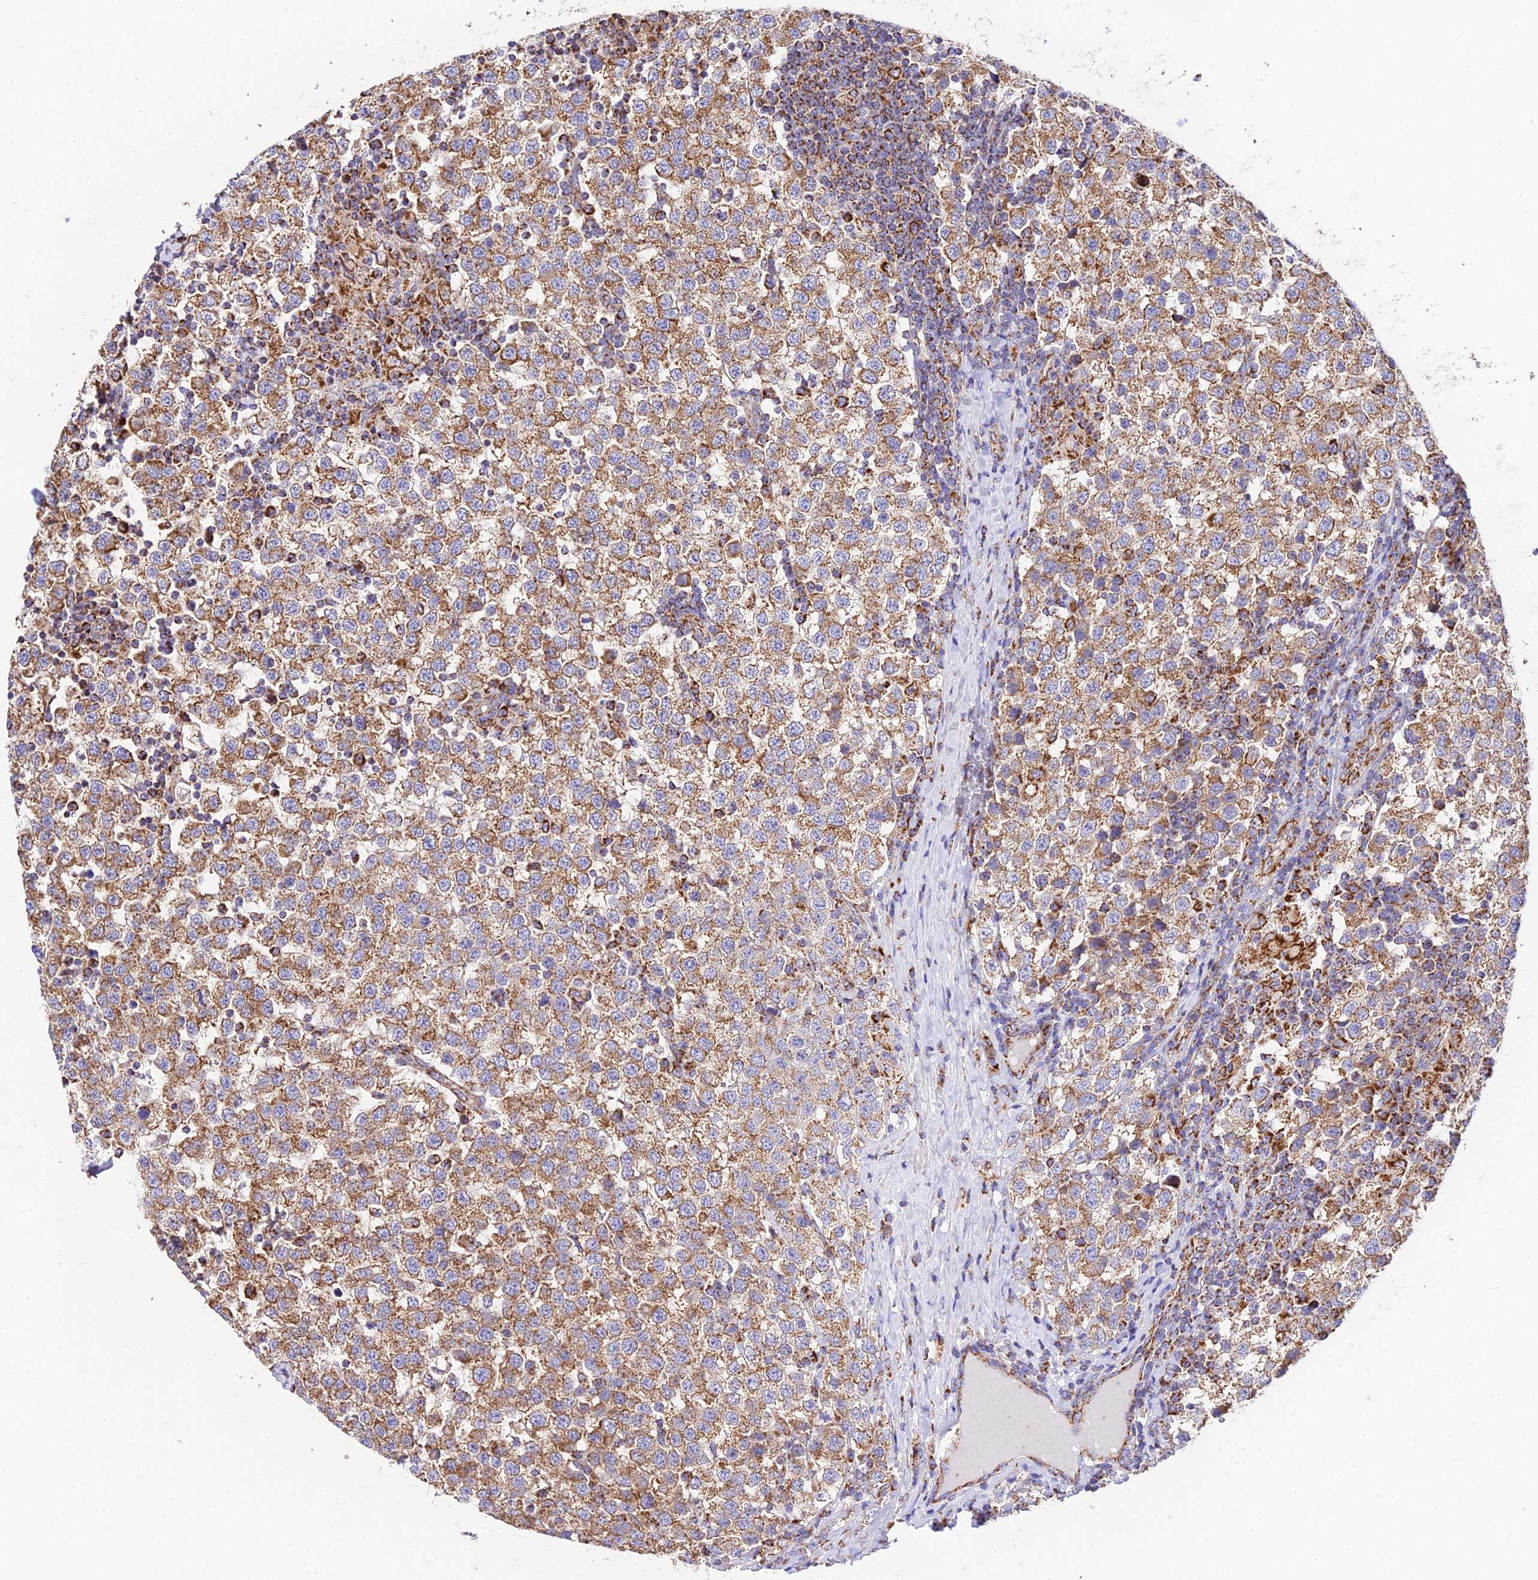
{"staining": {"intensity": "moderate", "quantity": ">75%", "location": "cytoplasmic/membranous"}, "tissue": "testis cancer", "cell_type": "Tumor cells", "image_type": "cancer", "snomed": [{"axis": "morphology", "description": "Seminoma, NOS"}, {"axis": "topography", "description": "Testis"}], "caption": "Immunohistochemical staining of testis cancer (seminoma) reveals medium levels of moderate cytoplasmic/membranous expression in about >75% of tumor cells.", "gene": "OCIAD1", "patient": {"sex": "male", "age": 34}}